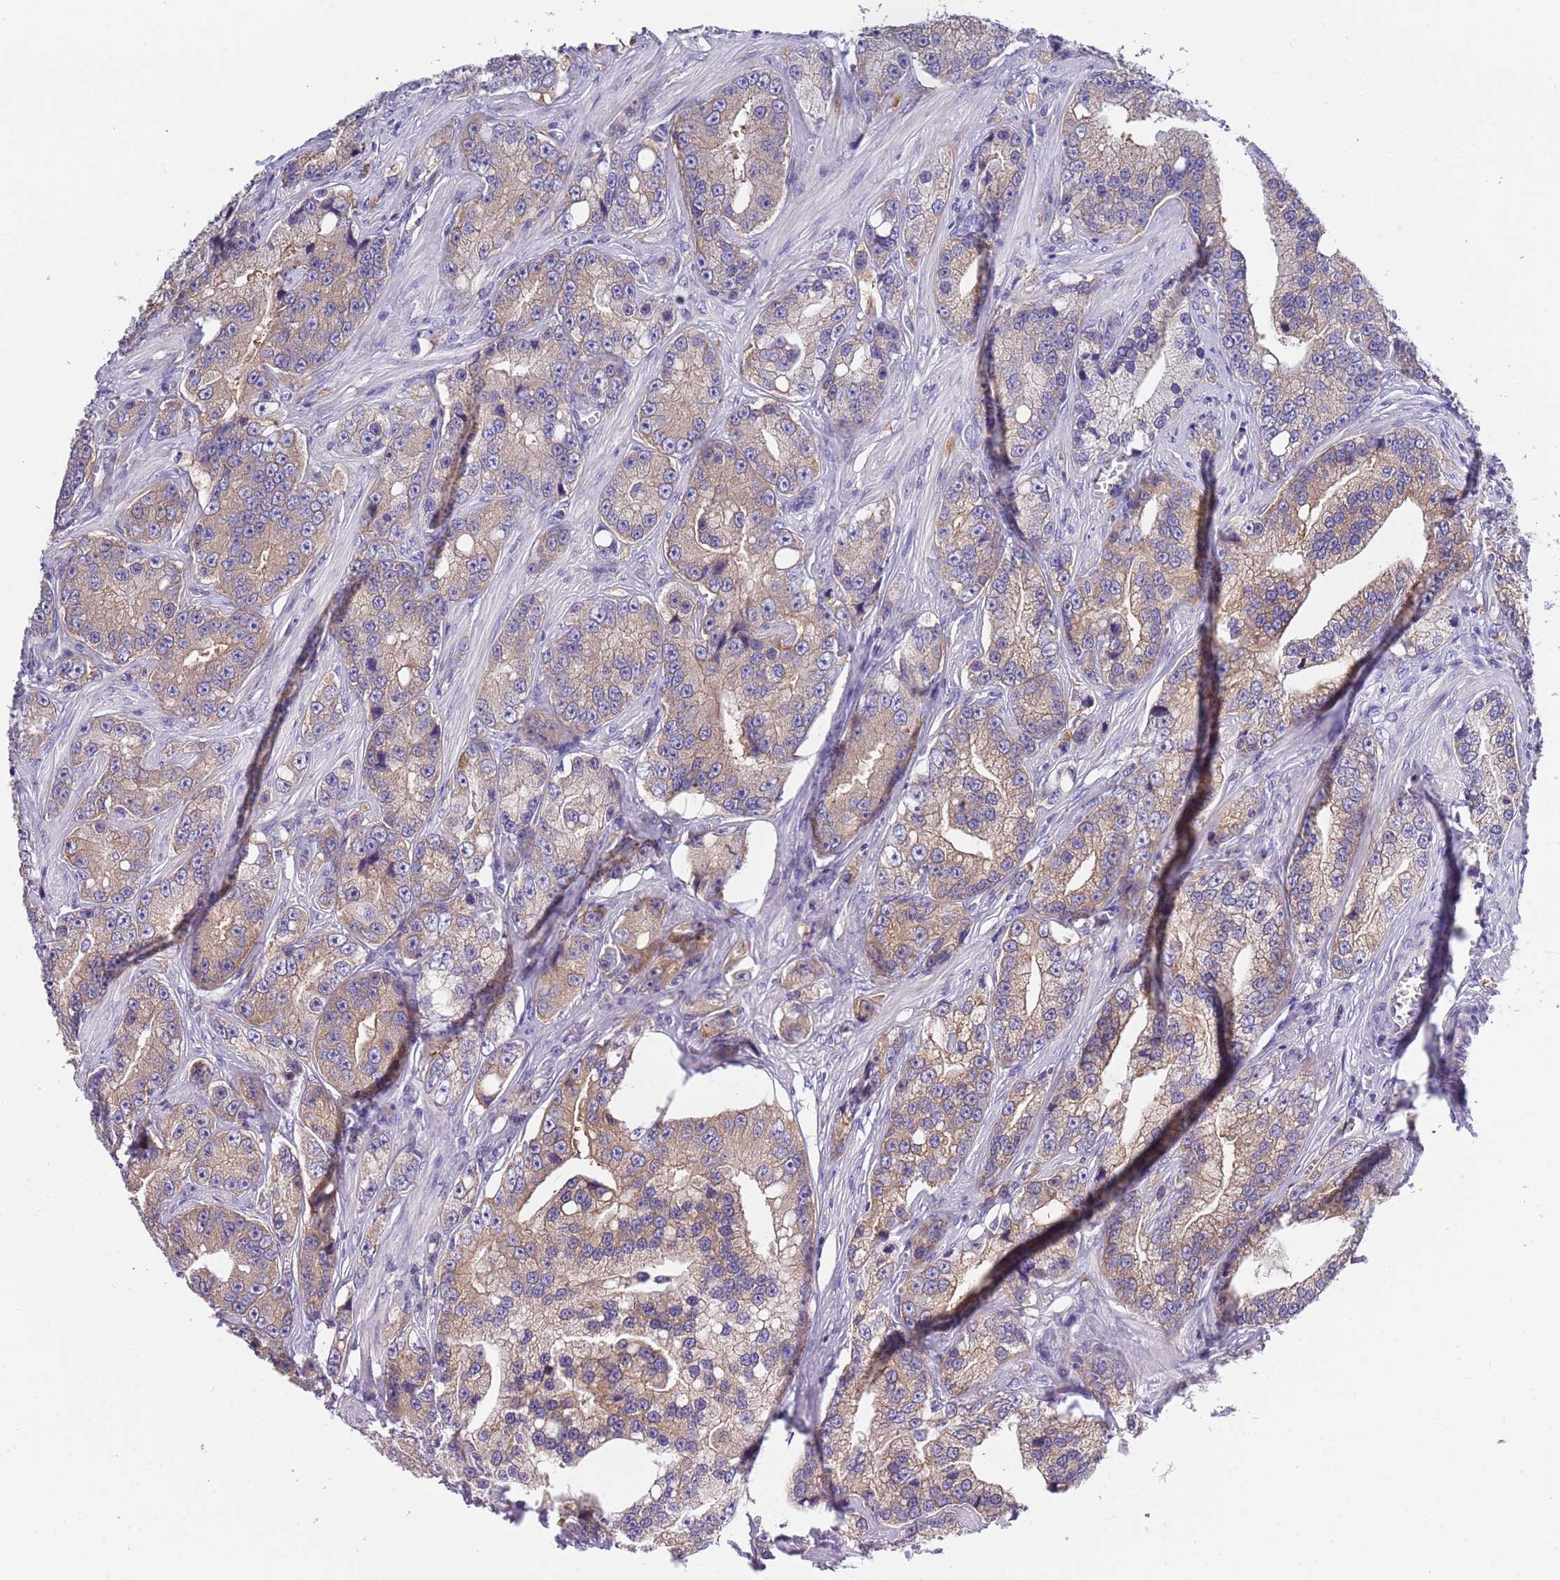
{"staining": {"intensity": "moderate", "quantity": "25%-75%", "location": "cytoplasmic/membranous"}, "tissue": "prostate cancer", "cell_type": "Tumor cells", "image_type": "cancer", "snomed": [{"axis": "morphology", "description": "Adenocarcinoma, High grade"}, {"axis": "topography", "description": "Prostate"}], "caption": "The image reveals staining of prostate cancer (adenocarcinoma (high-grade)), revealing moderate cytoplasmic/membranous protein positivity (brown color) within tumor cells.", "gene": "STIP1", "patient": {"sex": "male", "age": 74}}